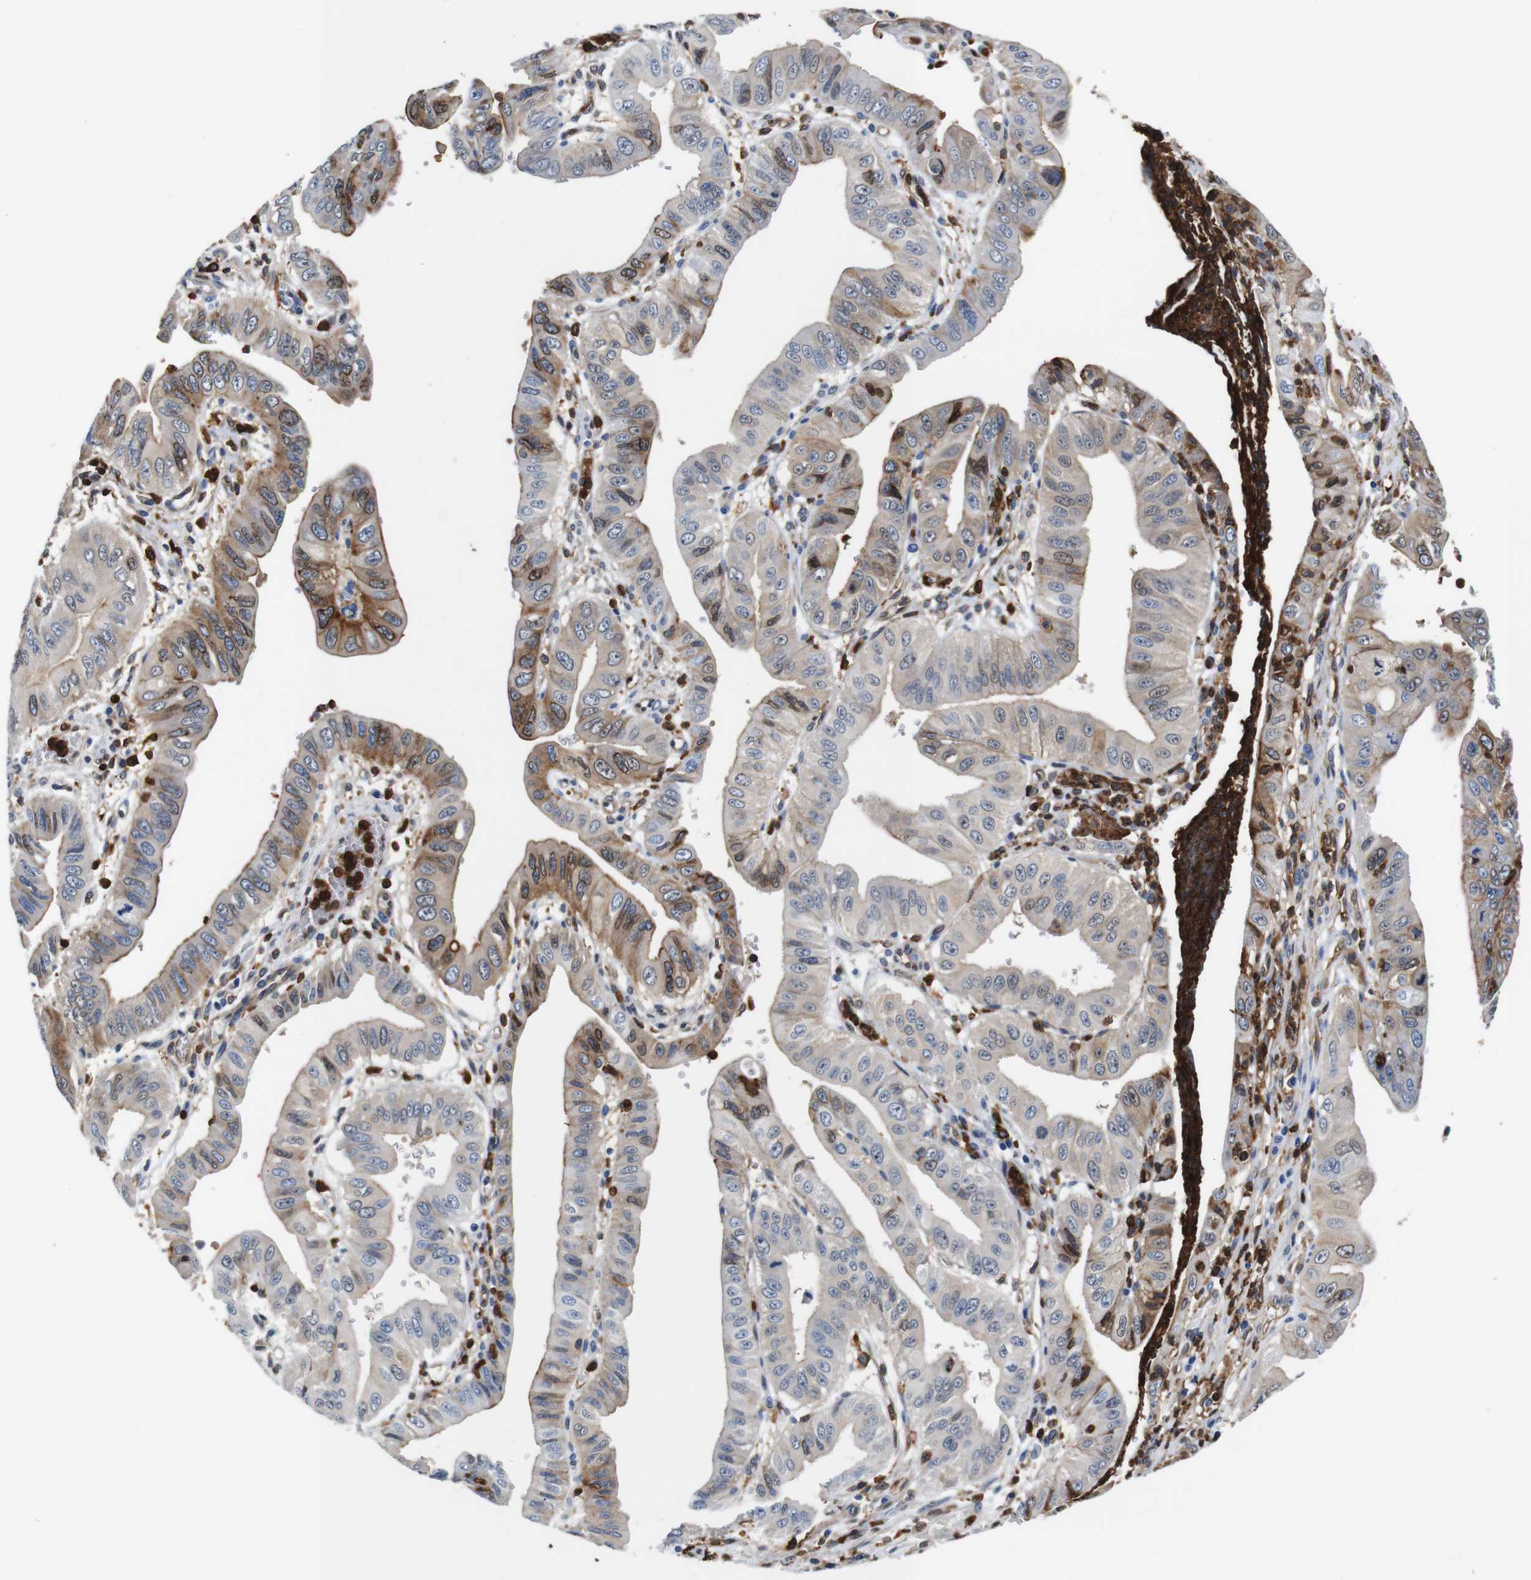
{"staining": {"intensity": "moderate", "quantity": "25%-75%", "location": "cytoplasmic/membranous"}, "tissue": "pancreatic cancer", "cell_type": "Tumor cells", "image_type": "cancer", "snomed": [{"axis": "morphology", "description": "Normal tissue, NOS"}, {"axis": "topography", "description": "Lymph node"}], "caption": "Pancreatic cancer stained with a protein marker exhibits moderate staining in tumor cells.", "gene": "ANXA1", "patient": {"sex": "male", "age": 50}}